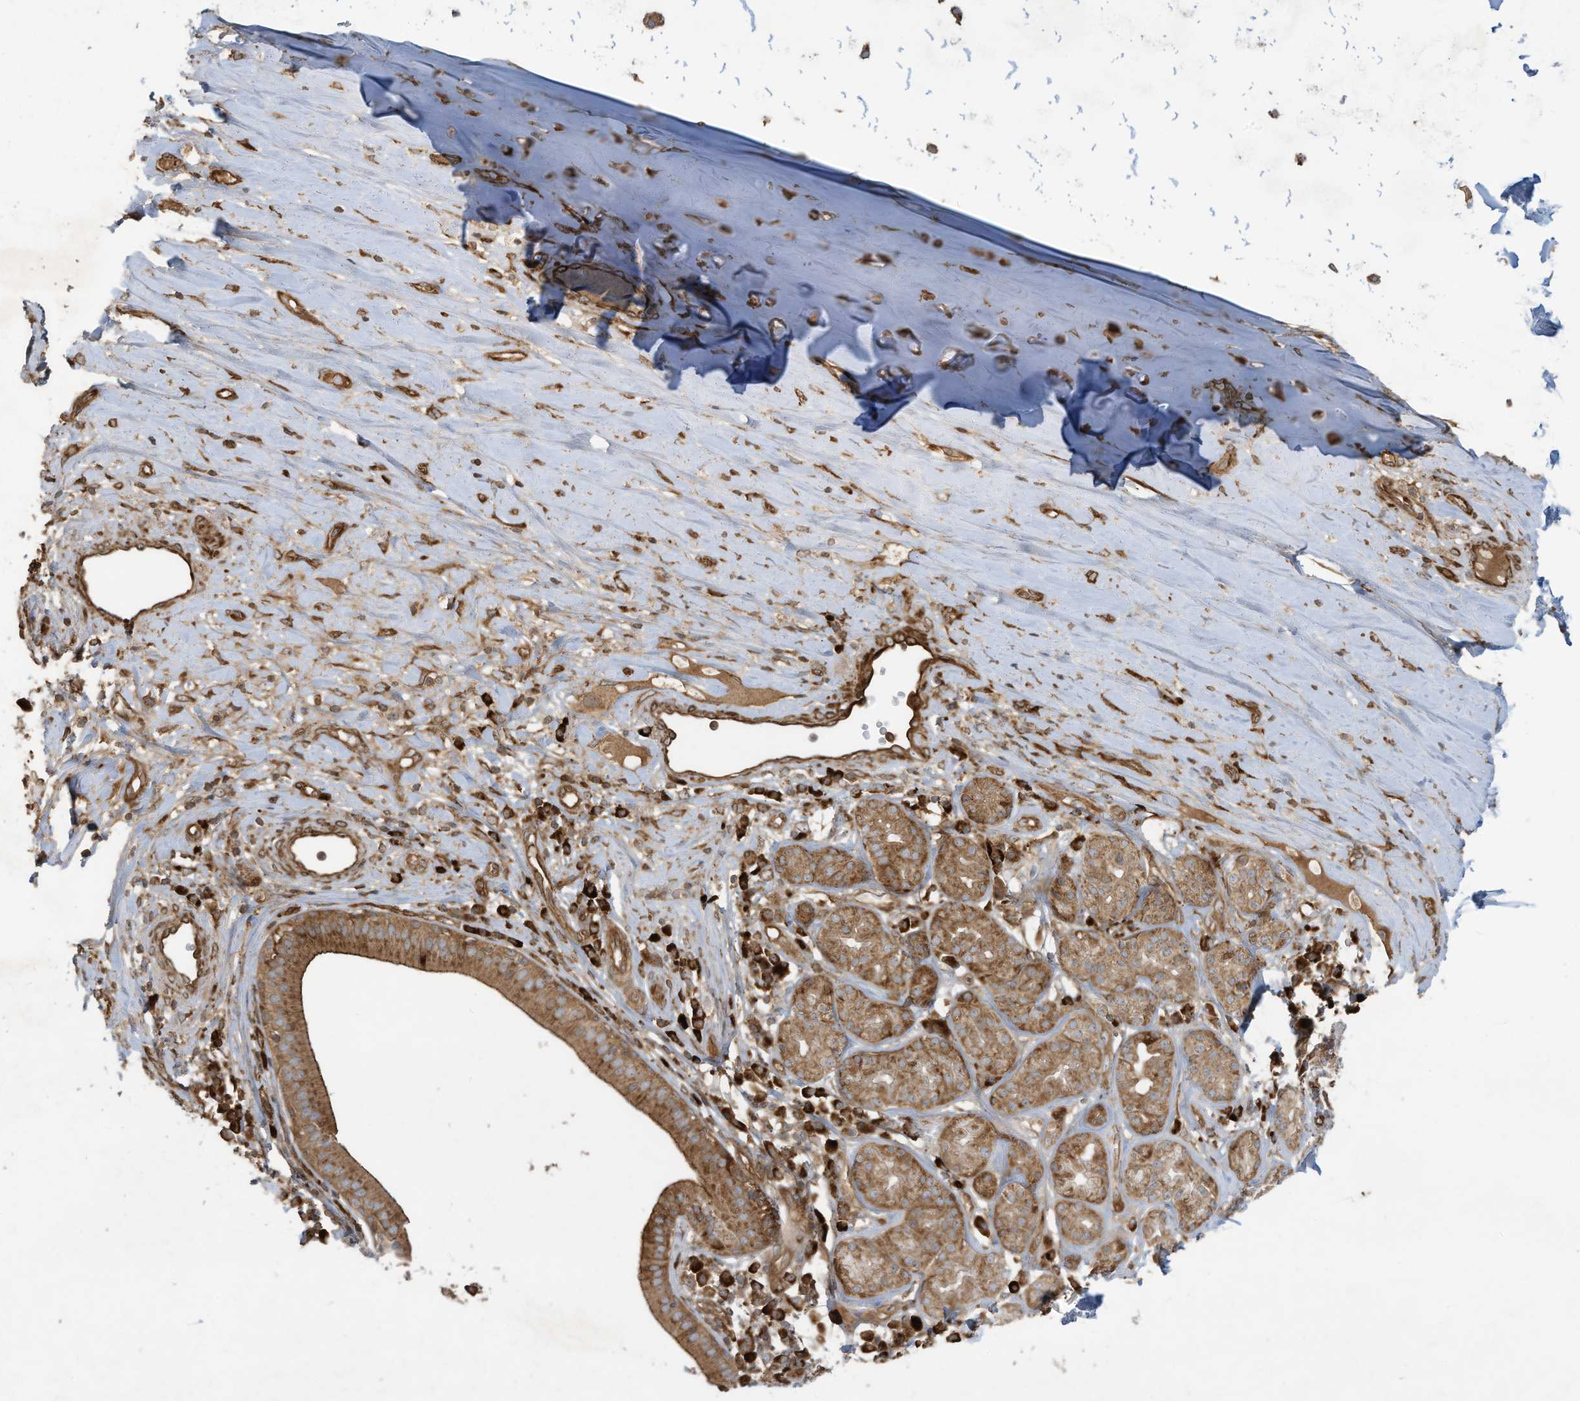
{"staining": {"intensity": "negative", "quantity": "none", "location": "none"}, "tissue": "adipose tissue", "cell_type": "Adipocytes", "image_type": "normal", "snomed": [{"axis": "morphology", "description": "Normal tissue, NOS"}, {"axis": "morphology", "description": "Basal cell carcinoma"}, {"axis": "topography", "description": "Cartilage tissue"}, {"axis": "topography", "description": "Nasopharynx"}, {"axis": "topography", "description": "Oral tissue"}], "caption": "A high-resolution photomicrograph shows IHC staining of unremarkable adipose tissue, which shows no significant expression in adipocytes.", "gene": "DDIT4", "patient": {"sex": "female", "age": 77}}